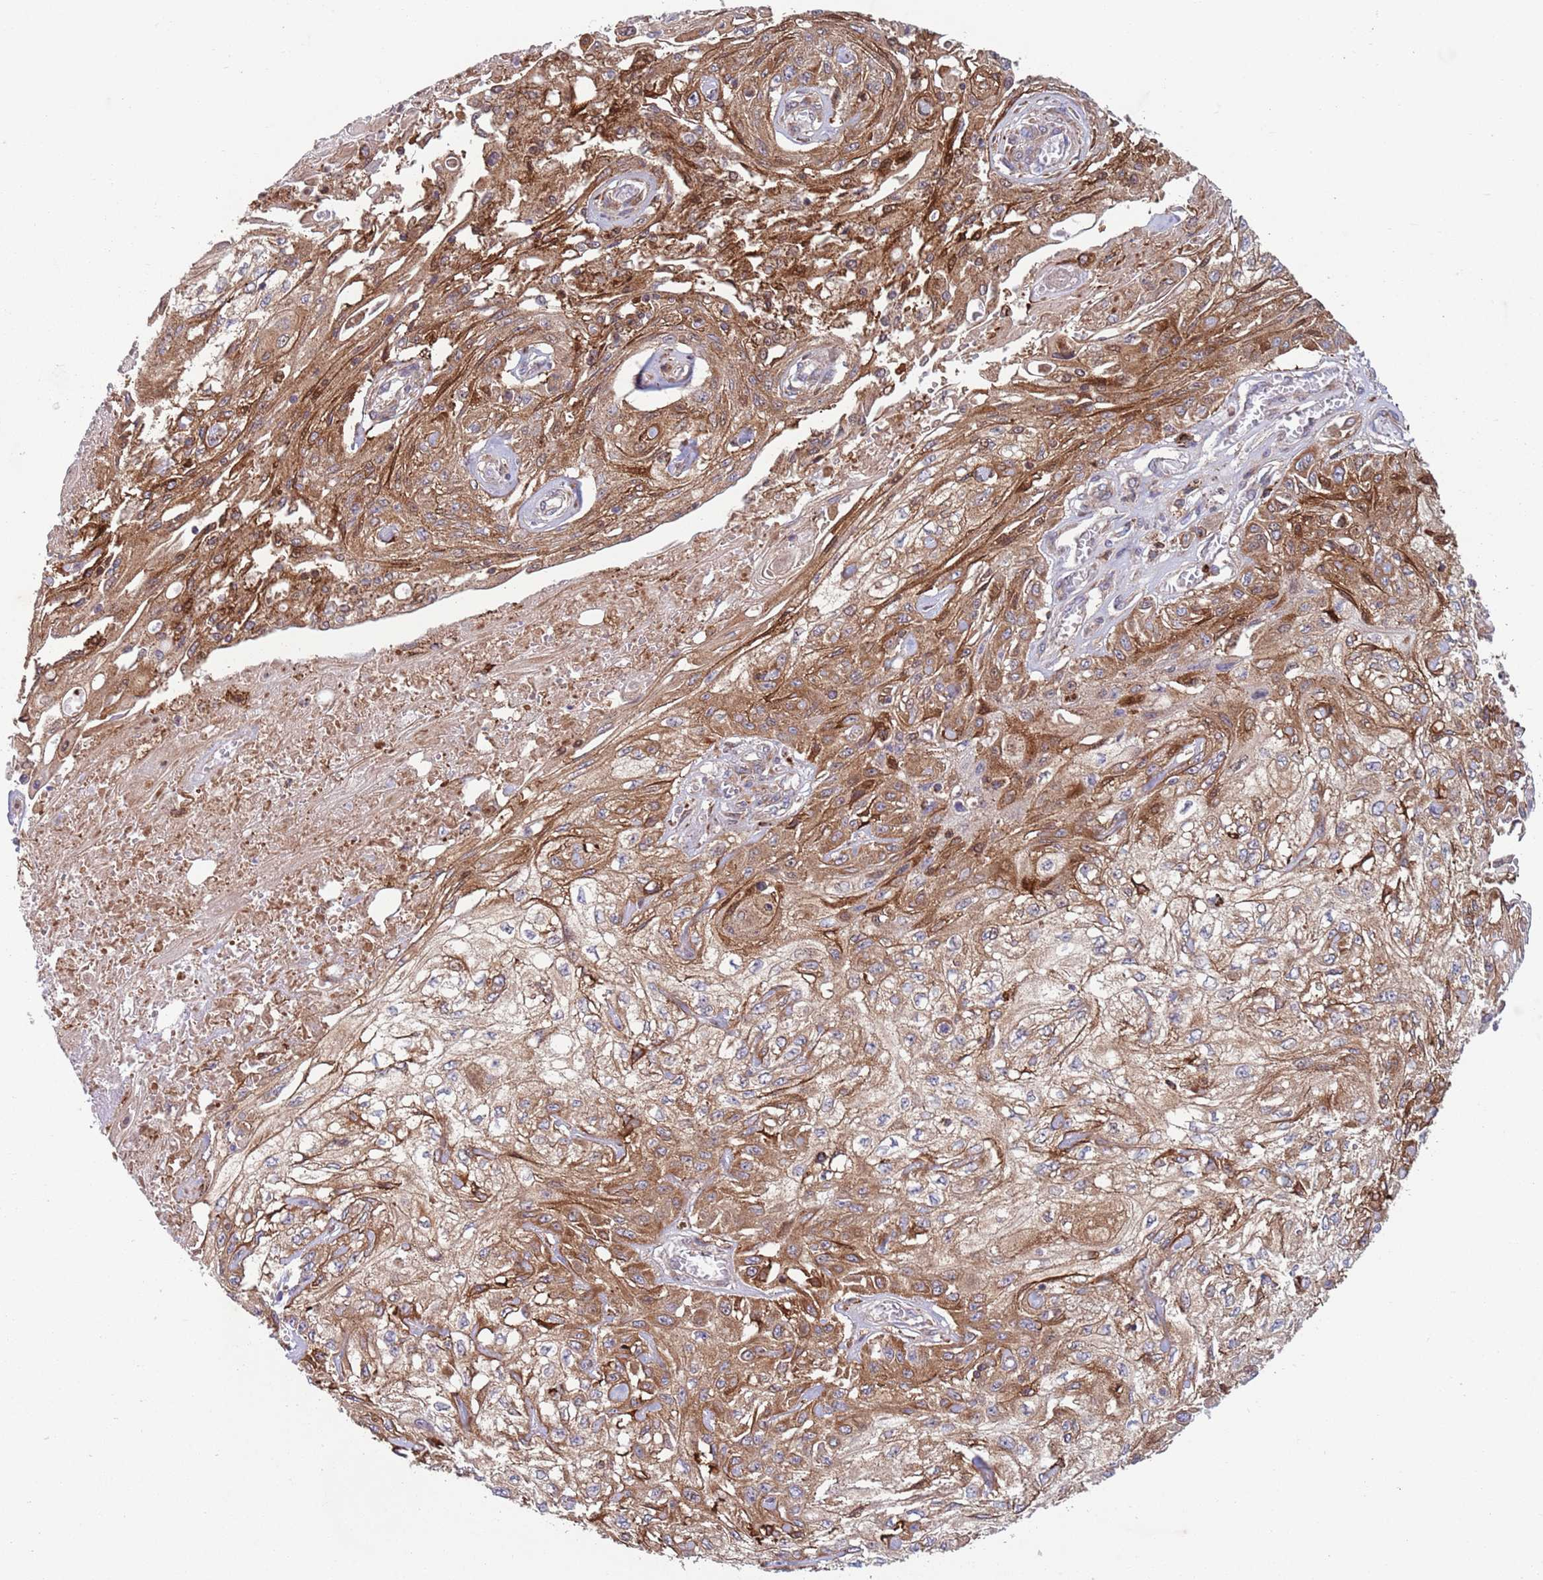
{"staining": {"intensity": "strong", "quantity": "25%-75%", "location": "cytoplasmic/membranous"}, "tissue": "skin cancer", "cell_type": "Tumor cells", "image_type": "cancer", "snomed": [{"axis": "morphology", "description": "Squamous cell carcinoma, NOS"}, {"axis": "morphology", "description": "Squamous cell carcinoma, metastatic, NOS"}, {"axis": "topography", "description": "Skin"}, {"axis": "topography", "description": "Lymph node"}], "caption": "Skin cancer (squamous cell carcinoma) stained with a brown dye reveals strong cytoplasmic/membranous positive staining in about 25%-75% of tumor cells.", "gene": "ZMYM5", "patient": {"sex": "male", "age": 75}}